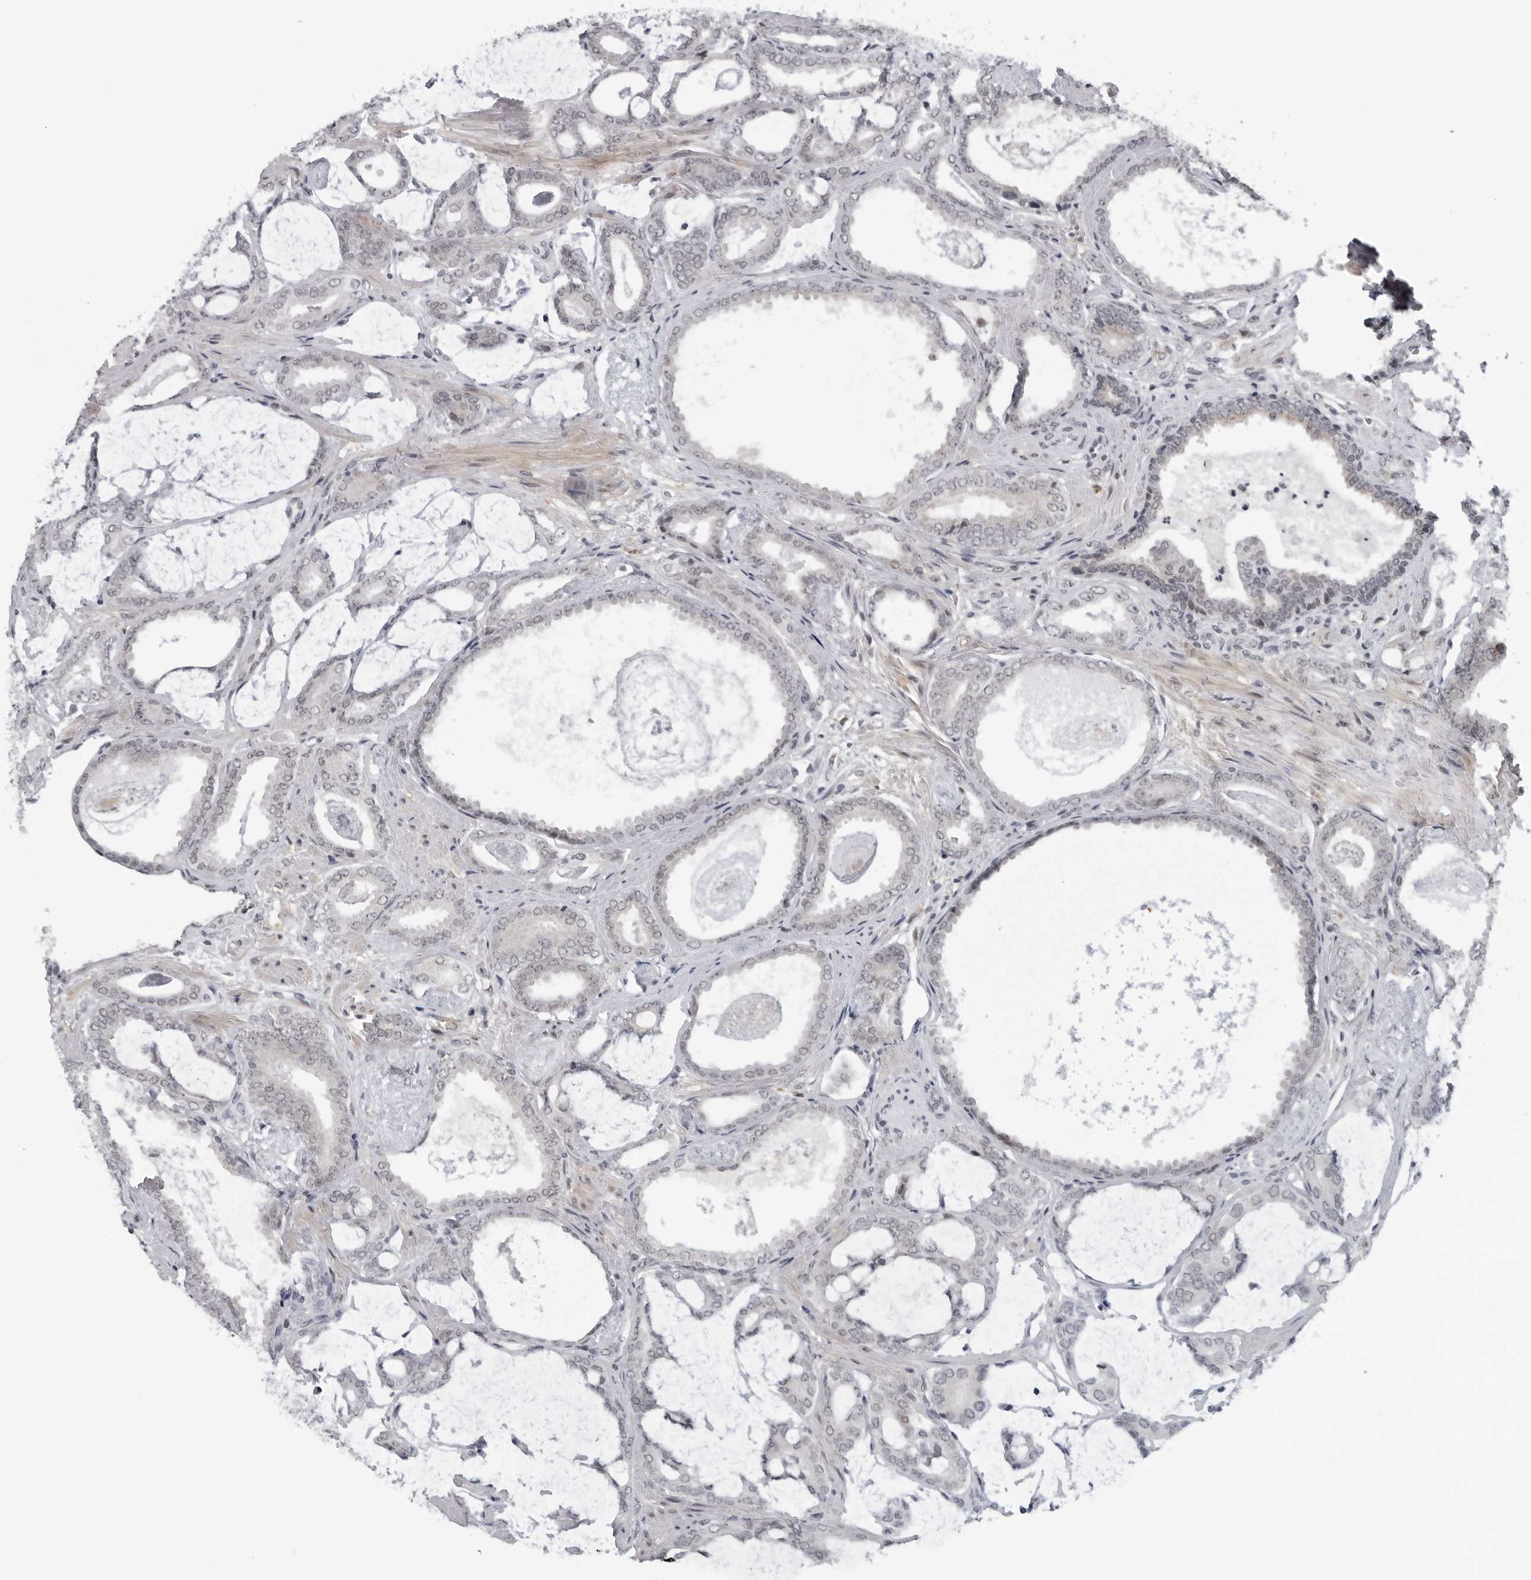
{"staining": {"intensity": "negative", "quantity": "none", "location": "none"}, "tissue": "prostate cancer", "cell_type": "Tumor cells", "image_type": "cancer", "snomed": [{"axis": "morphology", "description": "Adenocarcinoma, Low grade"}, {"axis": "topography", "description": "Prostate"}], "caption": "This is an IHC photomicrograph of human adenocarcinoma (low-grade) (prostate). There is no positivity in tumor cells.", "gene": "MAF", "patient": {"sex": "male", "age": 71}}